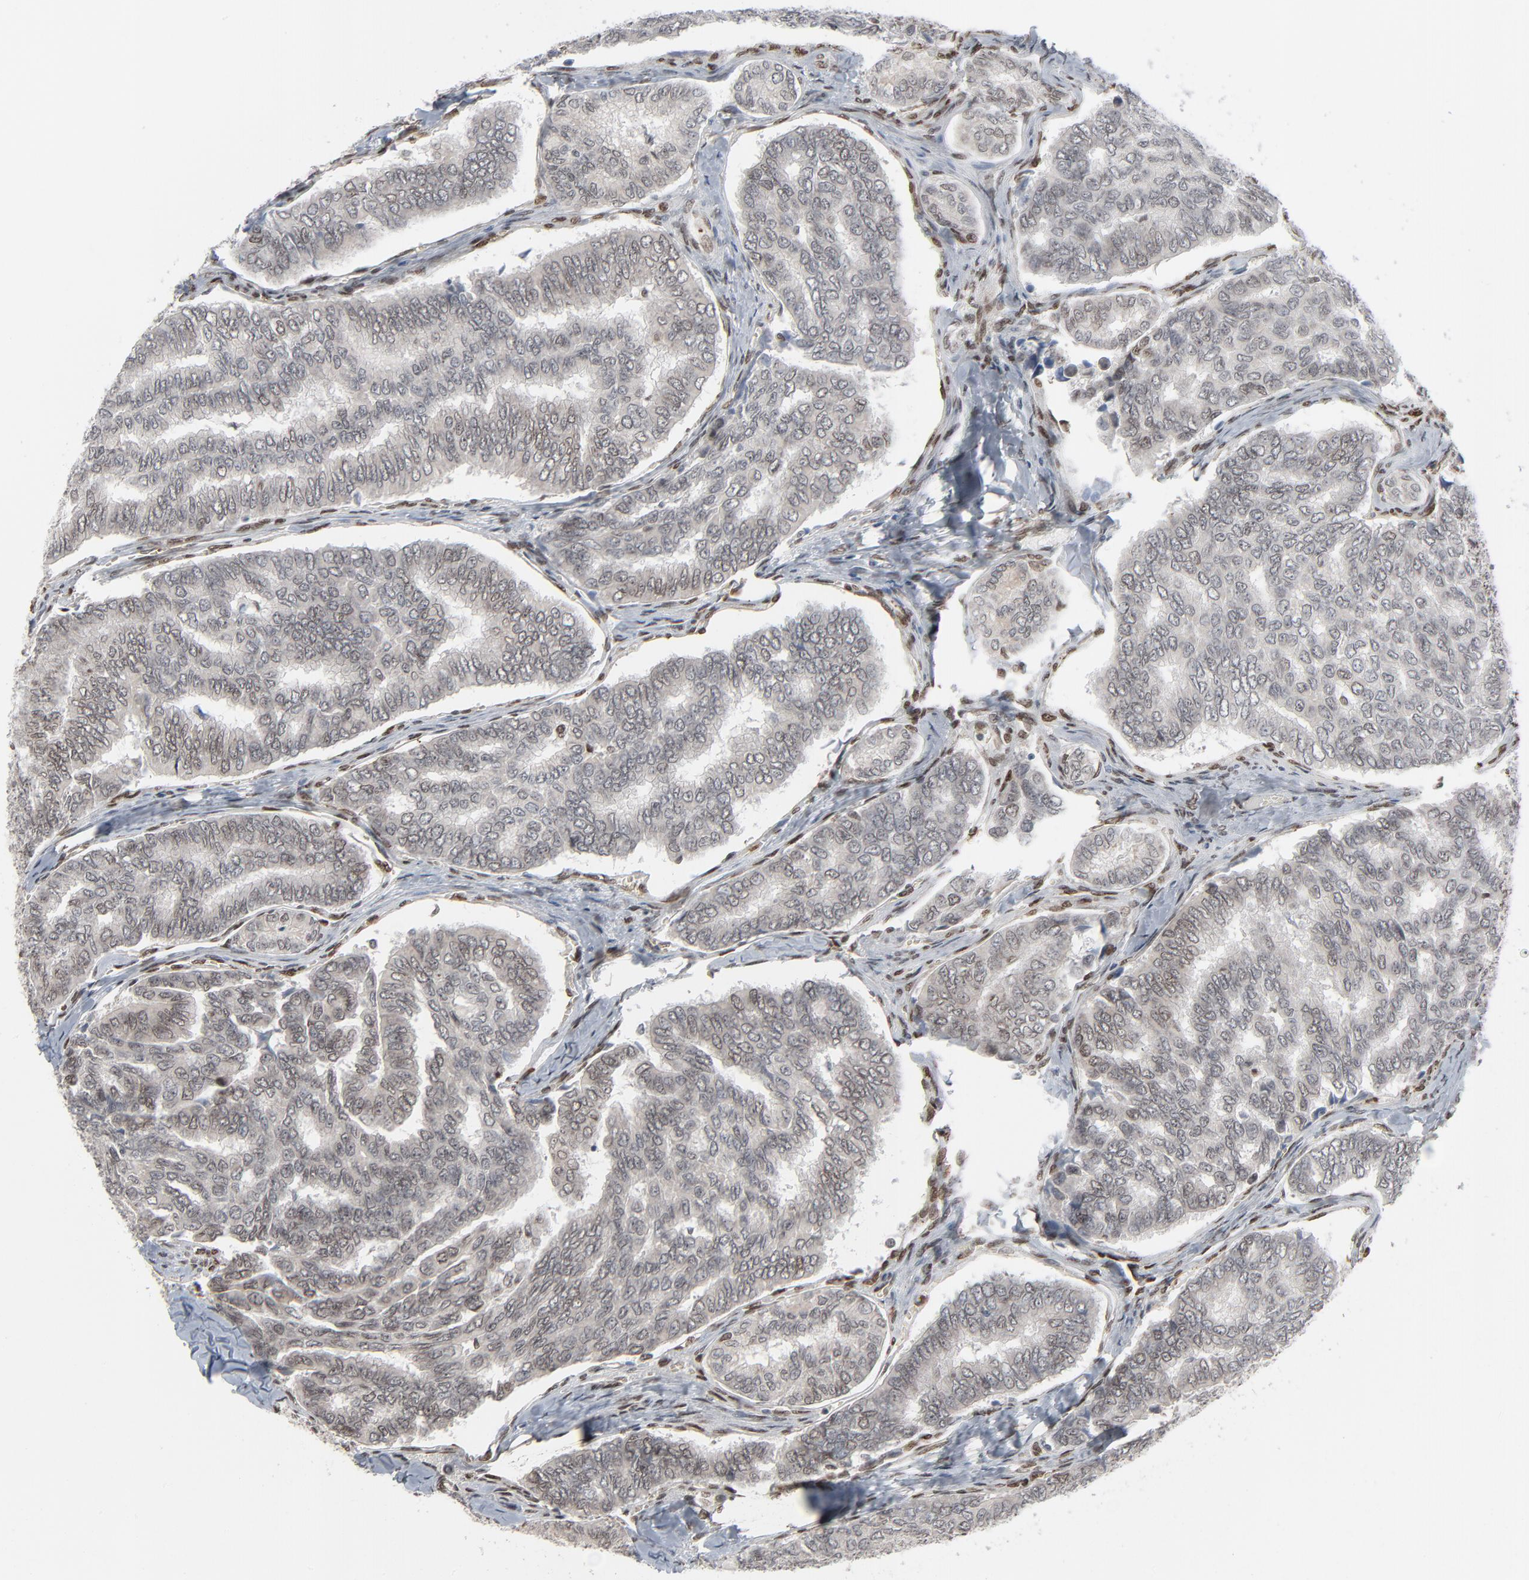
{"staining": {"intensity": "weak", "quantity": "<25%", "location": "nuclear"}, "tissue": "thyroid cancer", "cell_type": "Tumor cells", "image_type": "cancer", "snomed": [{"axis": "morphology", "description": "Papillary adenocarcinoma, NOS"}, {"axis": "topography", "description": "Thyroid gland"}], "caption": "Thyroid cancer was stained to show a protein in brown. There is no significant staining in tumor cells. (Stains: DAB (3,3'-diaminobenzidine) immunohistochemistry (IHC) with hematoxylin counter stain, Microscopy: brightfield microscopy at high magnification).", "gene": "CUX1", "patient": {"sex": "female", "age": 35}}